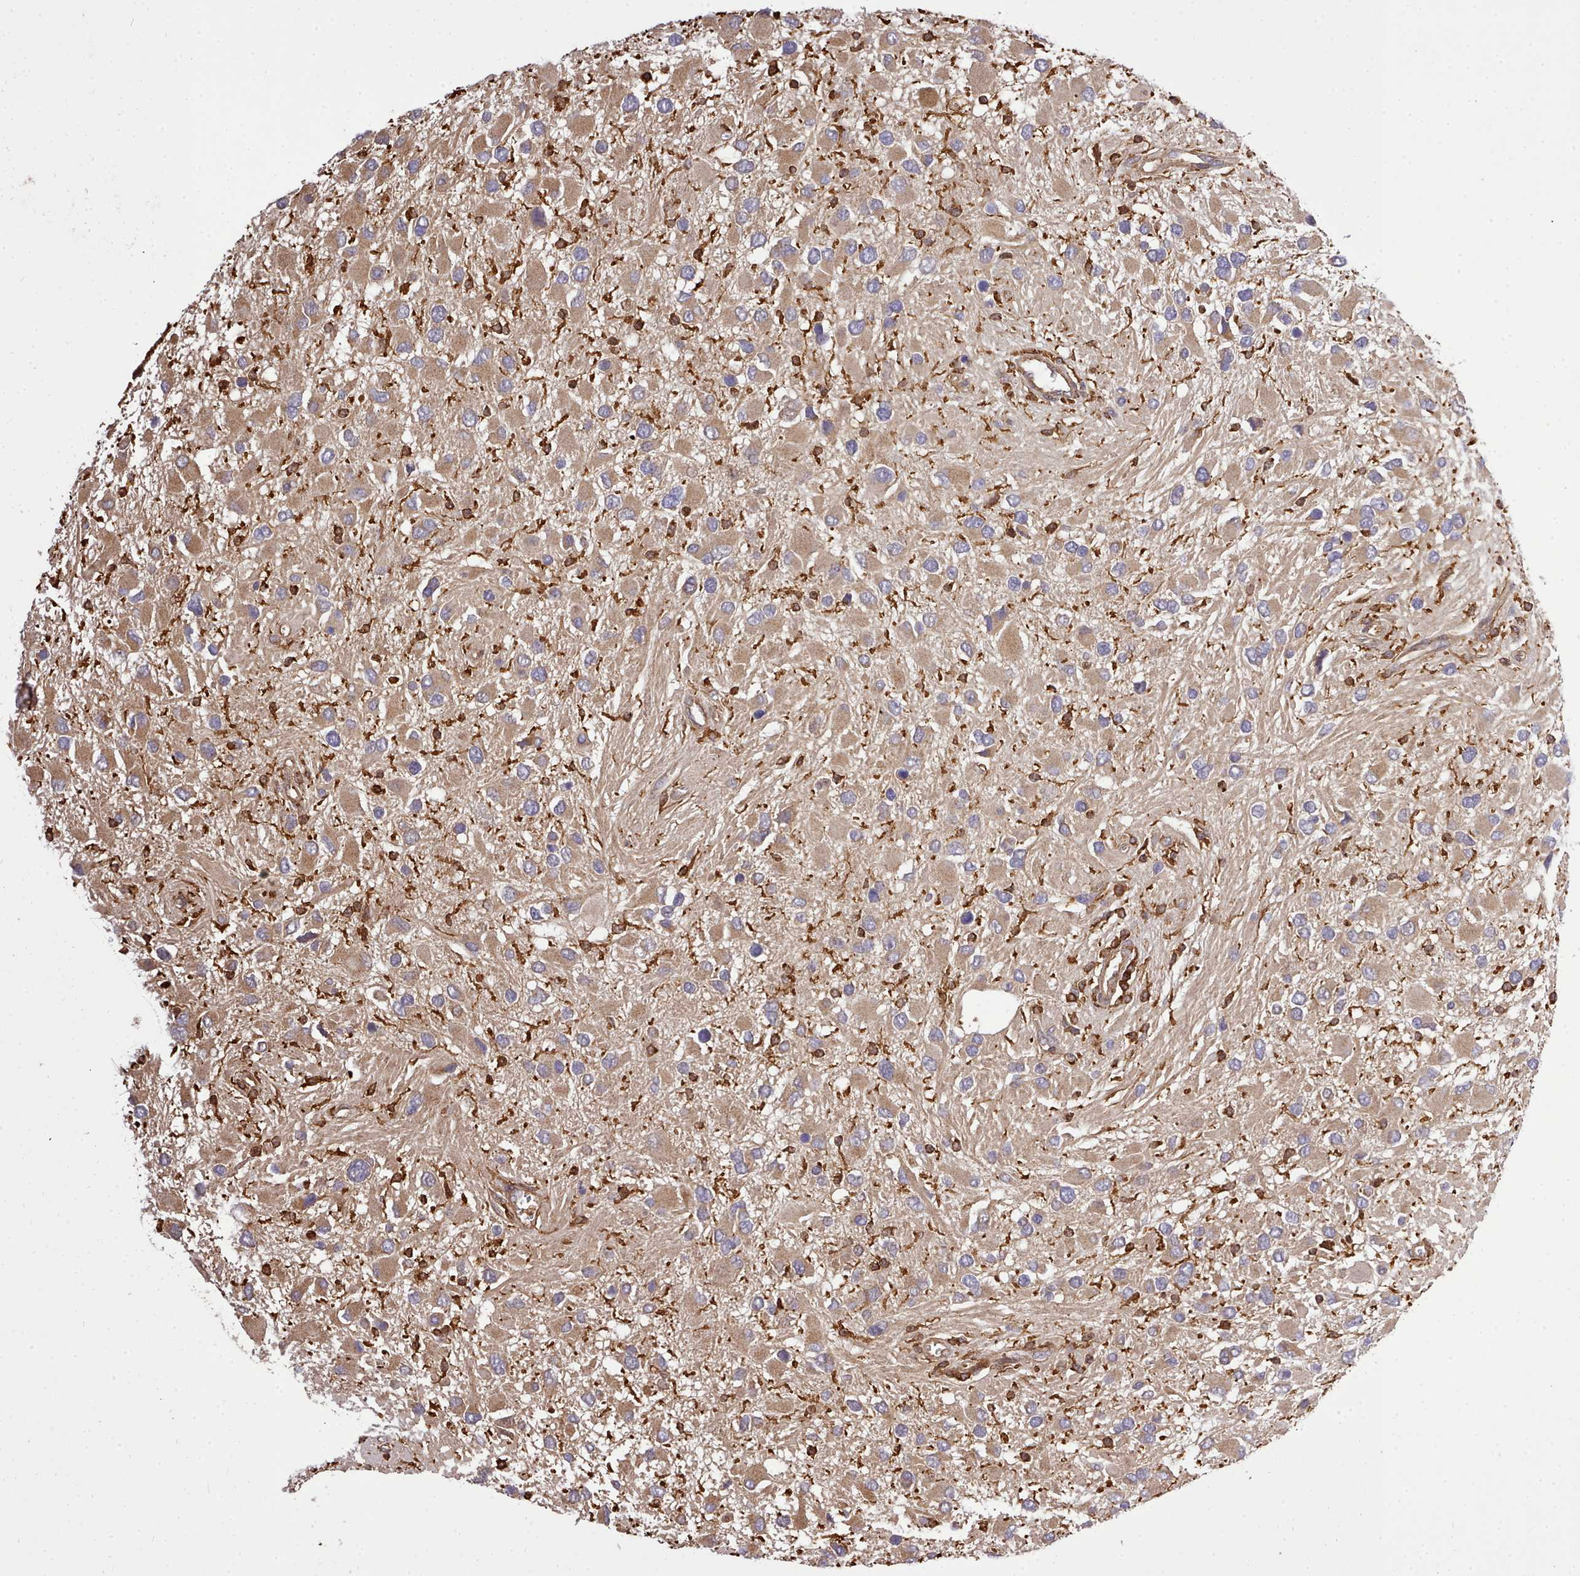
{"staining": {"intensity": "moderate", "quantity": ">75%", "location": "cytoplasmic/membranous"}, "tissue": "glioma", "cell_type": "Tumor cells", "image_type": "cancer", "snomed": [{"axis": "morphology", "description": "Glioma, malignant, High grade"}, {"axis": "topography", "description": "Brain"}], "caption": "Immunohistochemistry staining of glioma, which exhibits medium levels of moderate cytoplasmic/membranous positivity in about >75% of tumor cells indicating moderate cytoplasmic/membranous protein staining. The staining was performed using DAB (3,3'-diaminobenzidine) (brown) for protein detection and nuclei were counterstained in hematoxylin (blue).", "gene": "CAPZA1", "patient": {"sex": "male", "age": 53}}